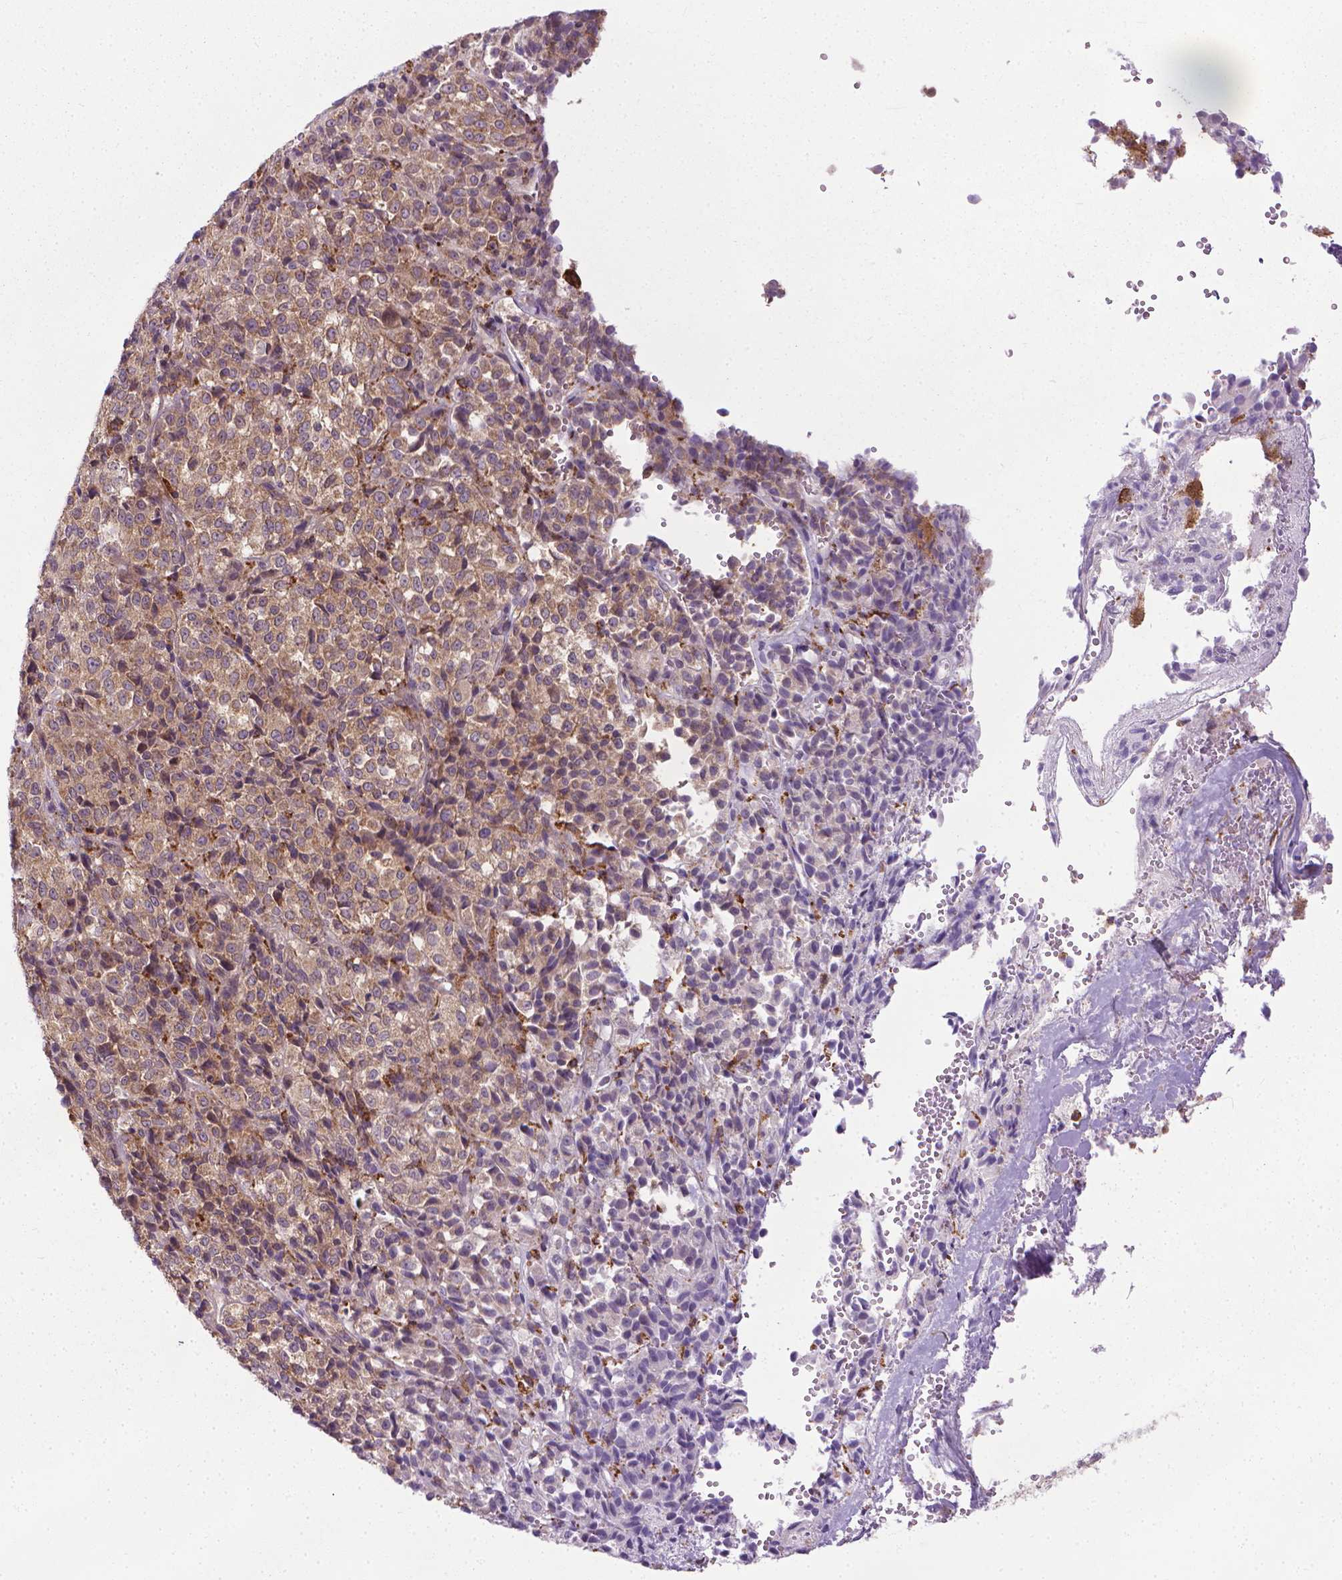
{"staining": {"intensity": "weak", "quantity": "25%-75%", "location": "cytoplasmic/membranous"}, "tissue": "melanoma", "cell_type": "Tumor cells", "image_type": "cancer", "snomed": [{"axis": "morphology", "description": "Malignant melanoma, Metastatic site"}, {"axis": "topography", "description": "Brain"}], "caption": "Protein staining of malignant melanoma (metastatic site) tissue shows weak cytoplasmic/membranous positivity in approximately 25%-75% of tumor cells.", "gene": "PRAG1", "patient": {"sex": "female", "age": 56}}